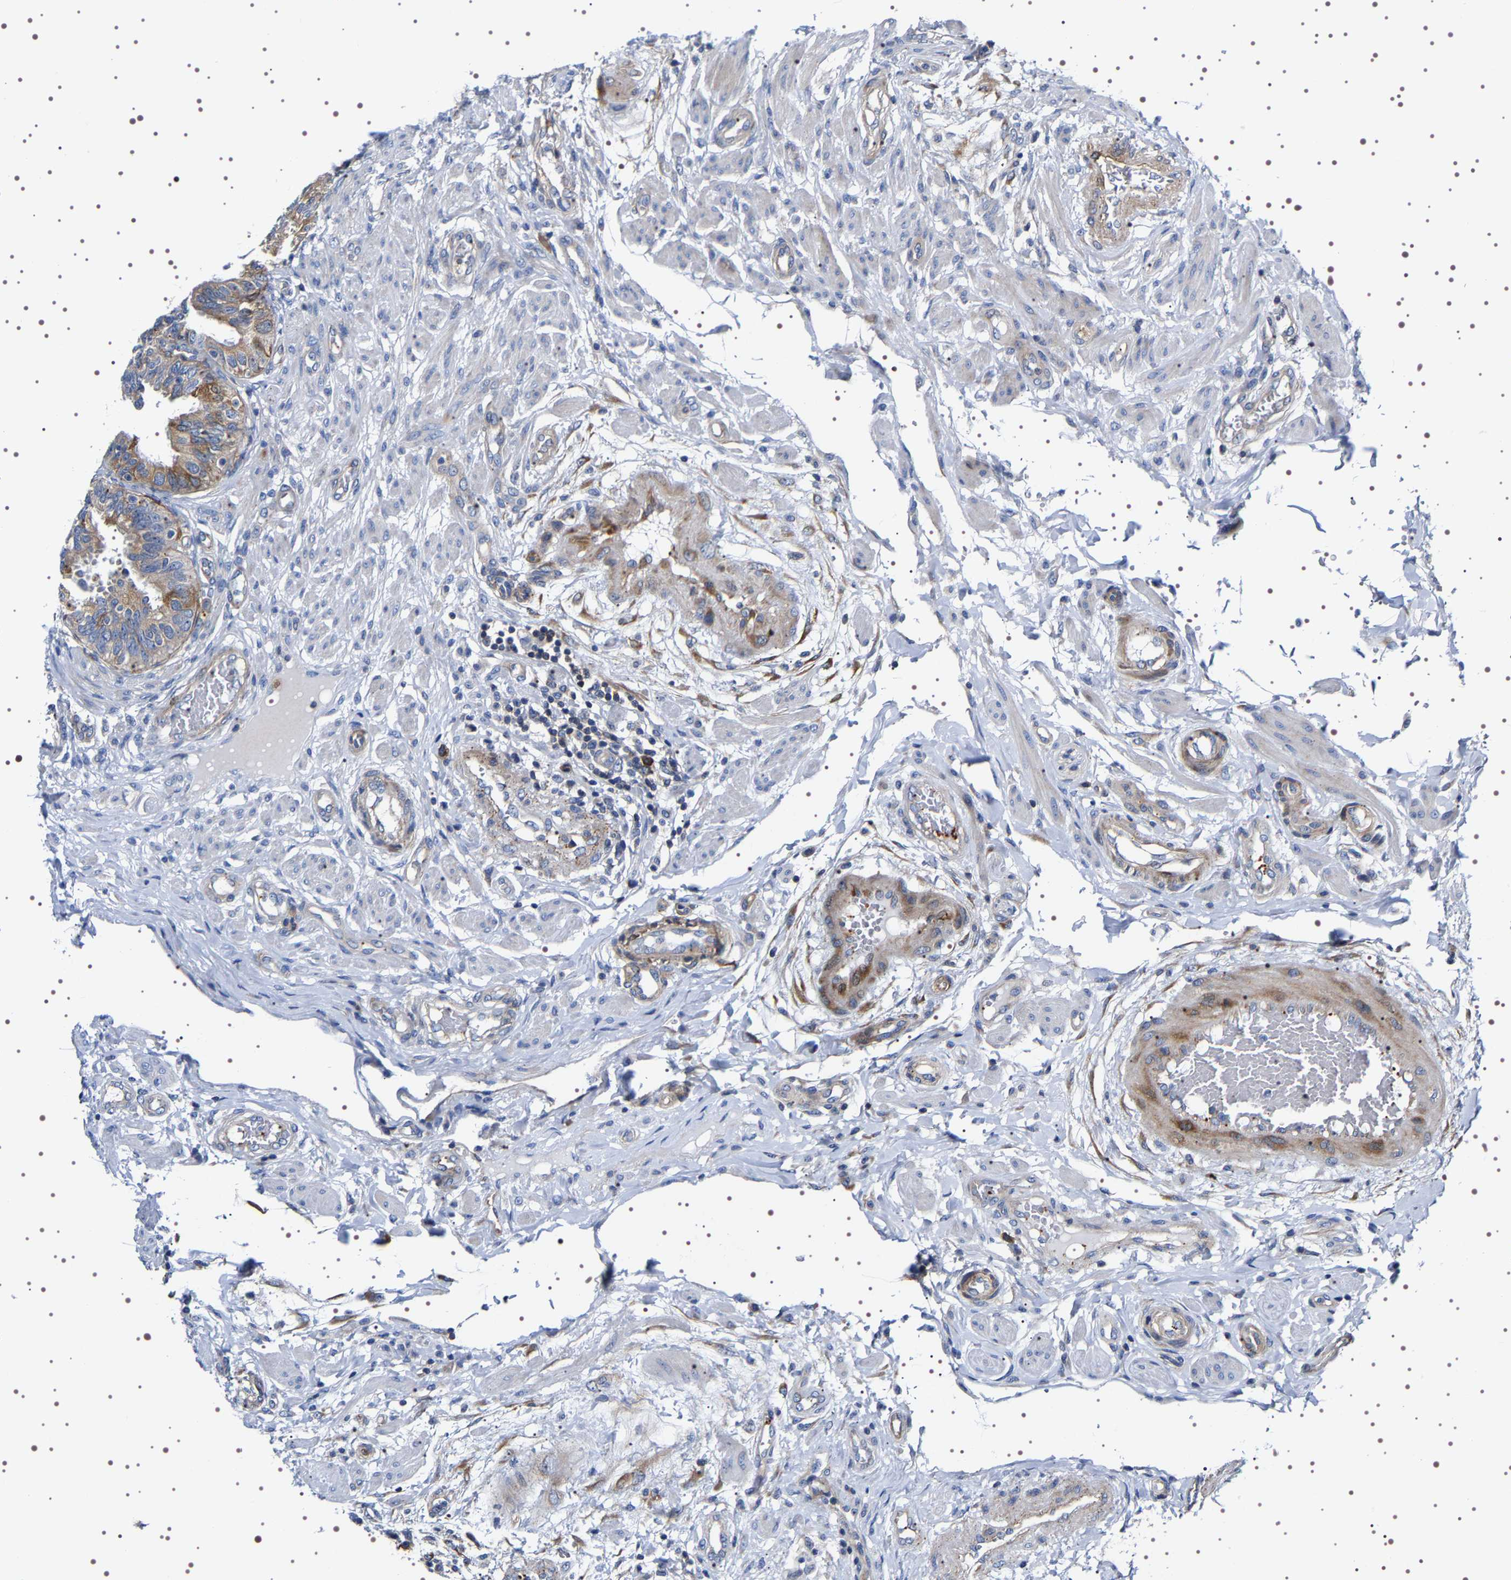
{"staining": {"intensity": "moderate", "quantity": ">75%", "location": "cytoplasmic/membranous"}, "tissue": "fallopian tube", "cell_type": "Glandular cells", "image_type": "normal", "snomed": [{"axis": "morphology", "description": "Normal tissue, NOS"}, {"axis": "topography", "description": "Fallopian tube"}, {"axis": "topography", "description": "Placenta"}], "caption": "Normal fallopian tube displays moderate cytoplasmic/membranous expression in about >75% of glandular cells.", "gene": "SQLE", "patient": {"sex": "female", "age": 34}}